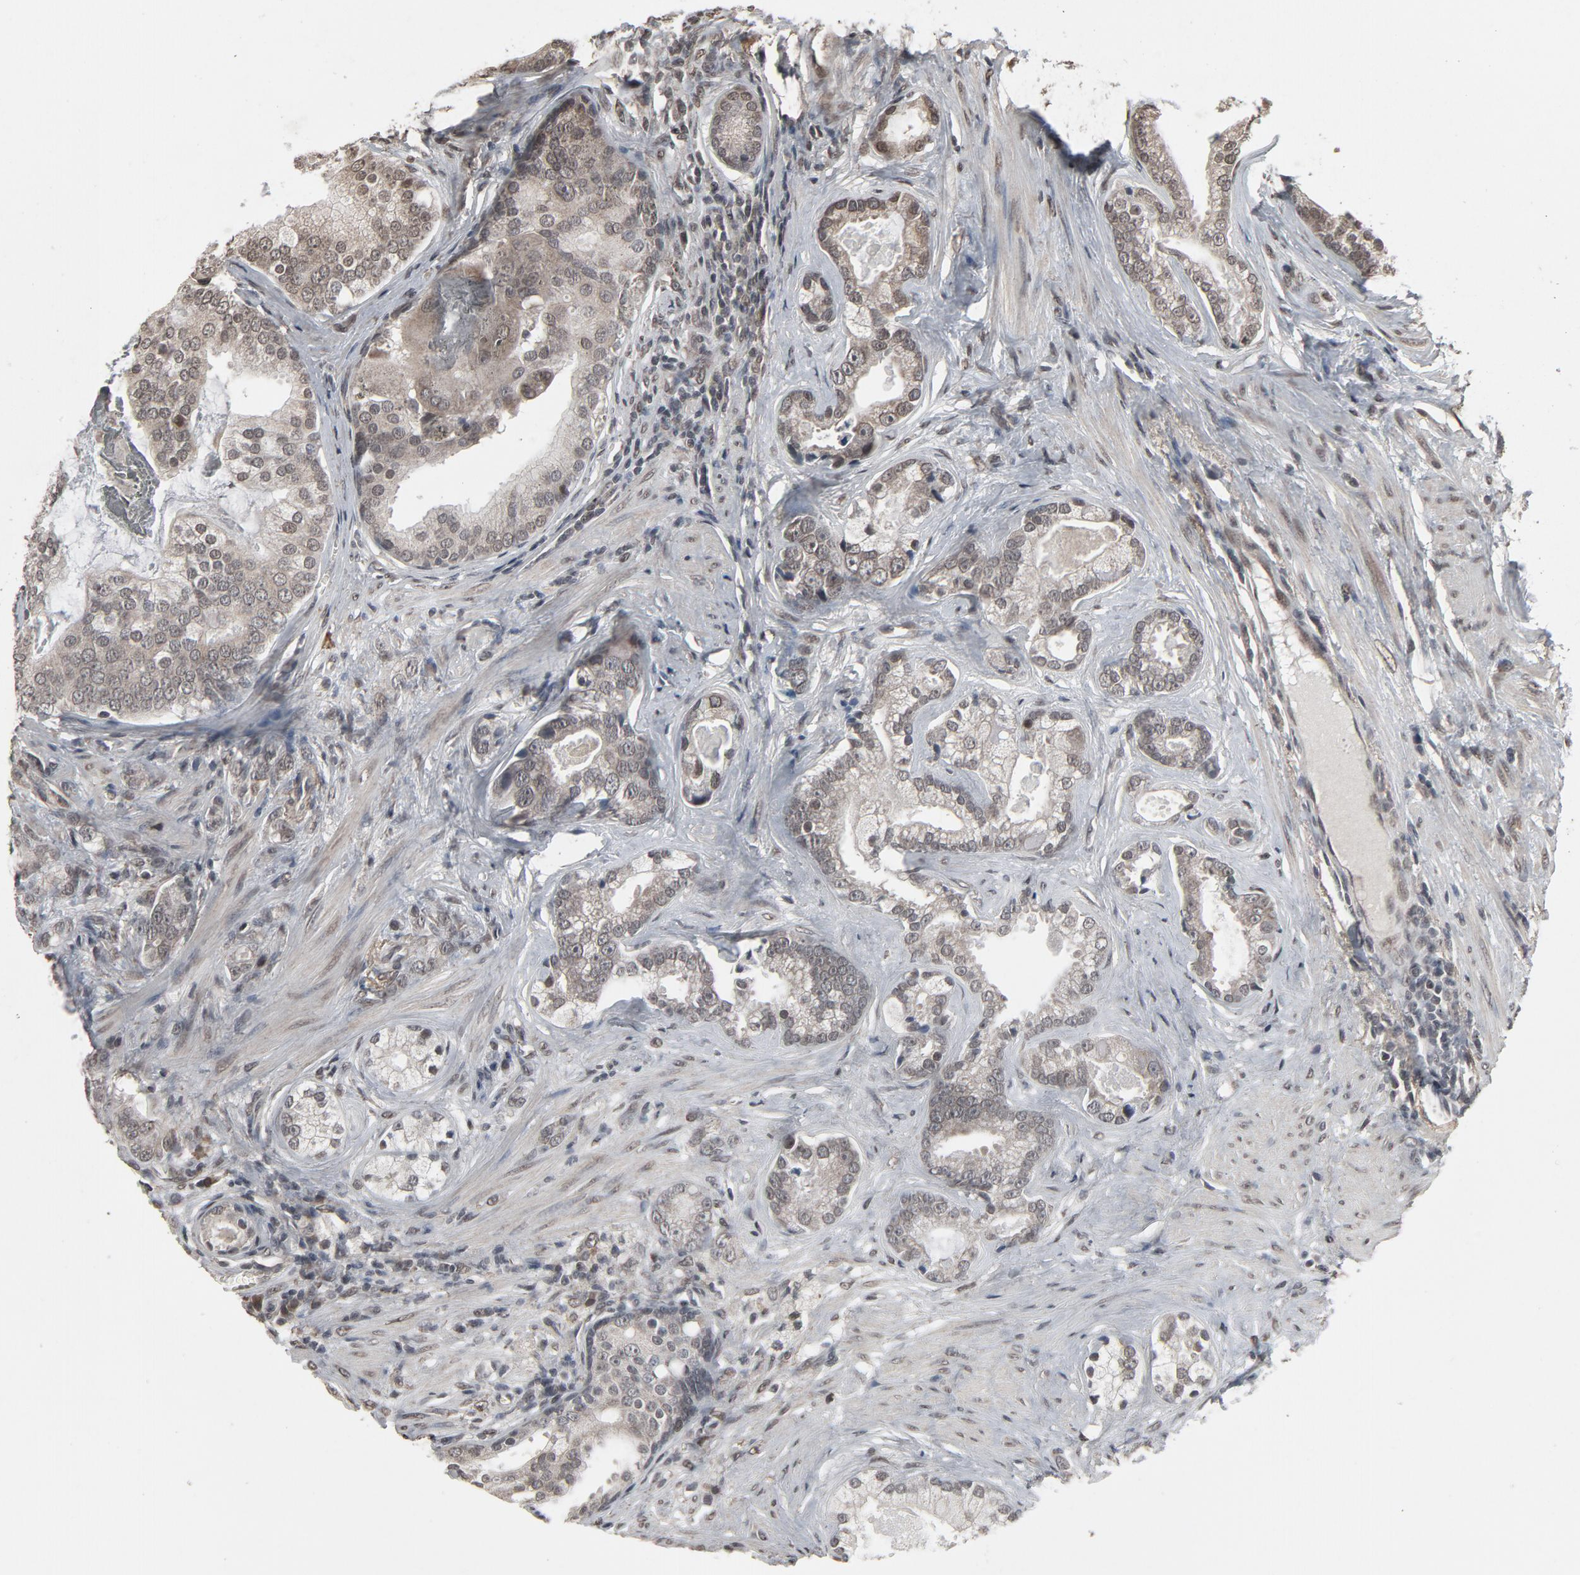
{"staining": {"intensity": "weak", "quantity": ">75%", "location": "cytoplasmic/membranous,nuclear"}, "tissue": "prostate cancer", "cell_type": "Tumor cells", "image_type": "cancer", "snomed": [{"axis": "morphology", "description": "Adenocarcinoma, Low grade"}, {"axis": "topography", "description": "Prostate"}], "caption": "A micrograph of prostate low-grade adenocarcinoma stained for a protein demonstrates weak cytoplasmic/membranous and nuclear brown staining in tumor cells.", "gene": "POM121", "patient": {"sex": "male", "age": 58}}